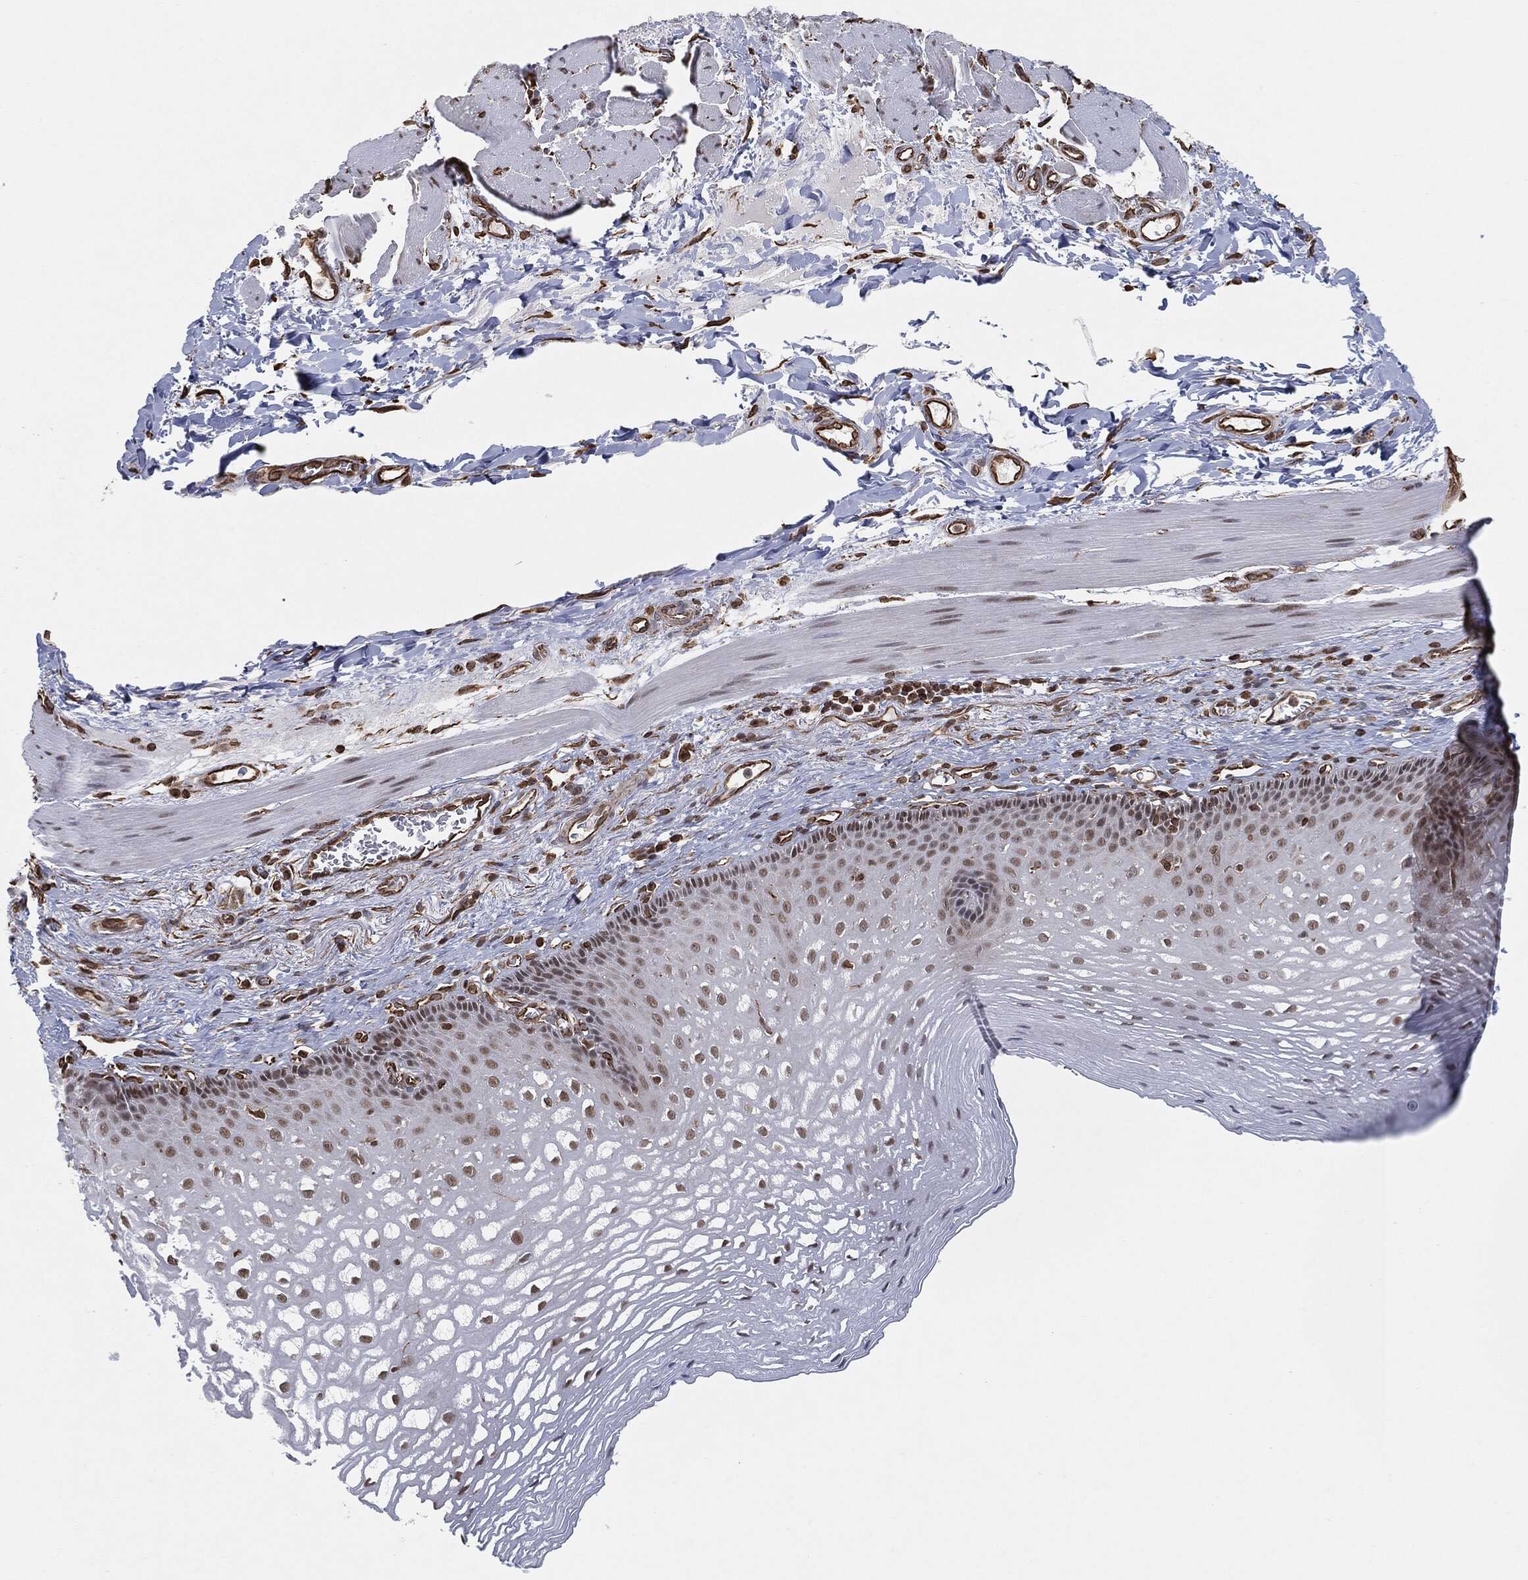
{"staining": {"intensity": "moderate", "quantity": "25%-75%", "location": "nuclear"}, "tissue": "esophagus", "cell_type": "Squamous epithelial cells", "image_type": "normal", "snomed": [{"axis": "morphology", "description": "Normal tissue, NOS"}, {"axis": "topography", "description": "Esophagus"}], "caption": "Immunohistochemistry of normal human esophagus displays medium levels of moderate nuclear staining in about 25%-75% of squamous epithelial cells.", "gene": "TP53RK", "patient": {"sex": "male", "age": 76}}